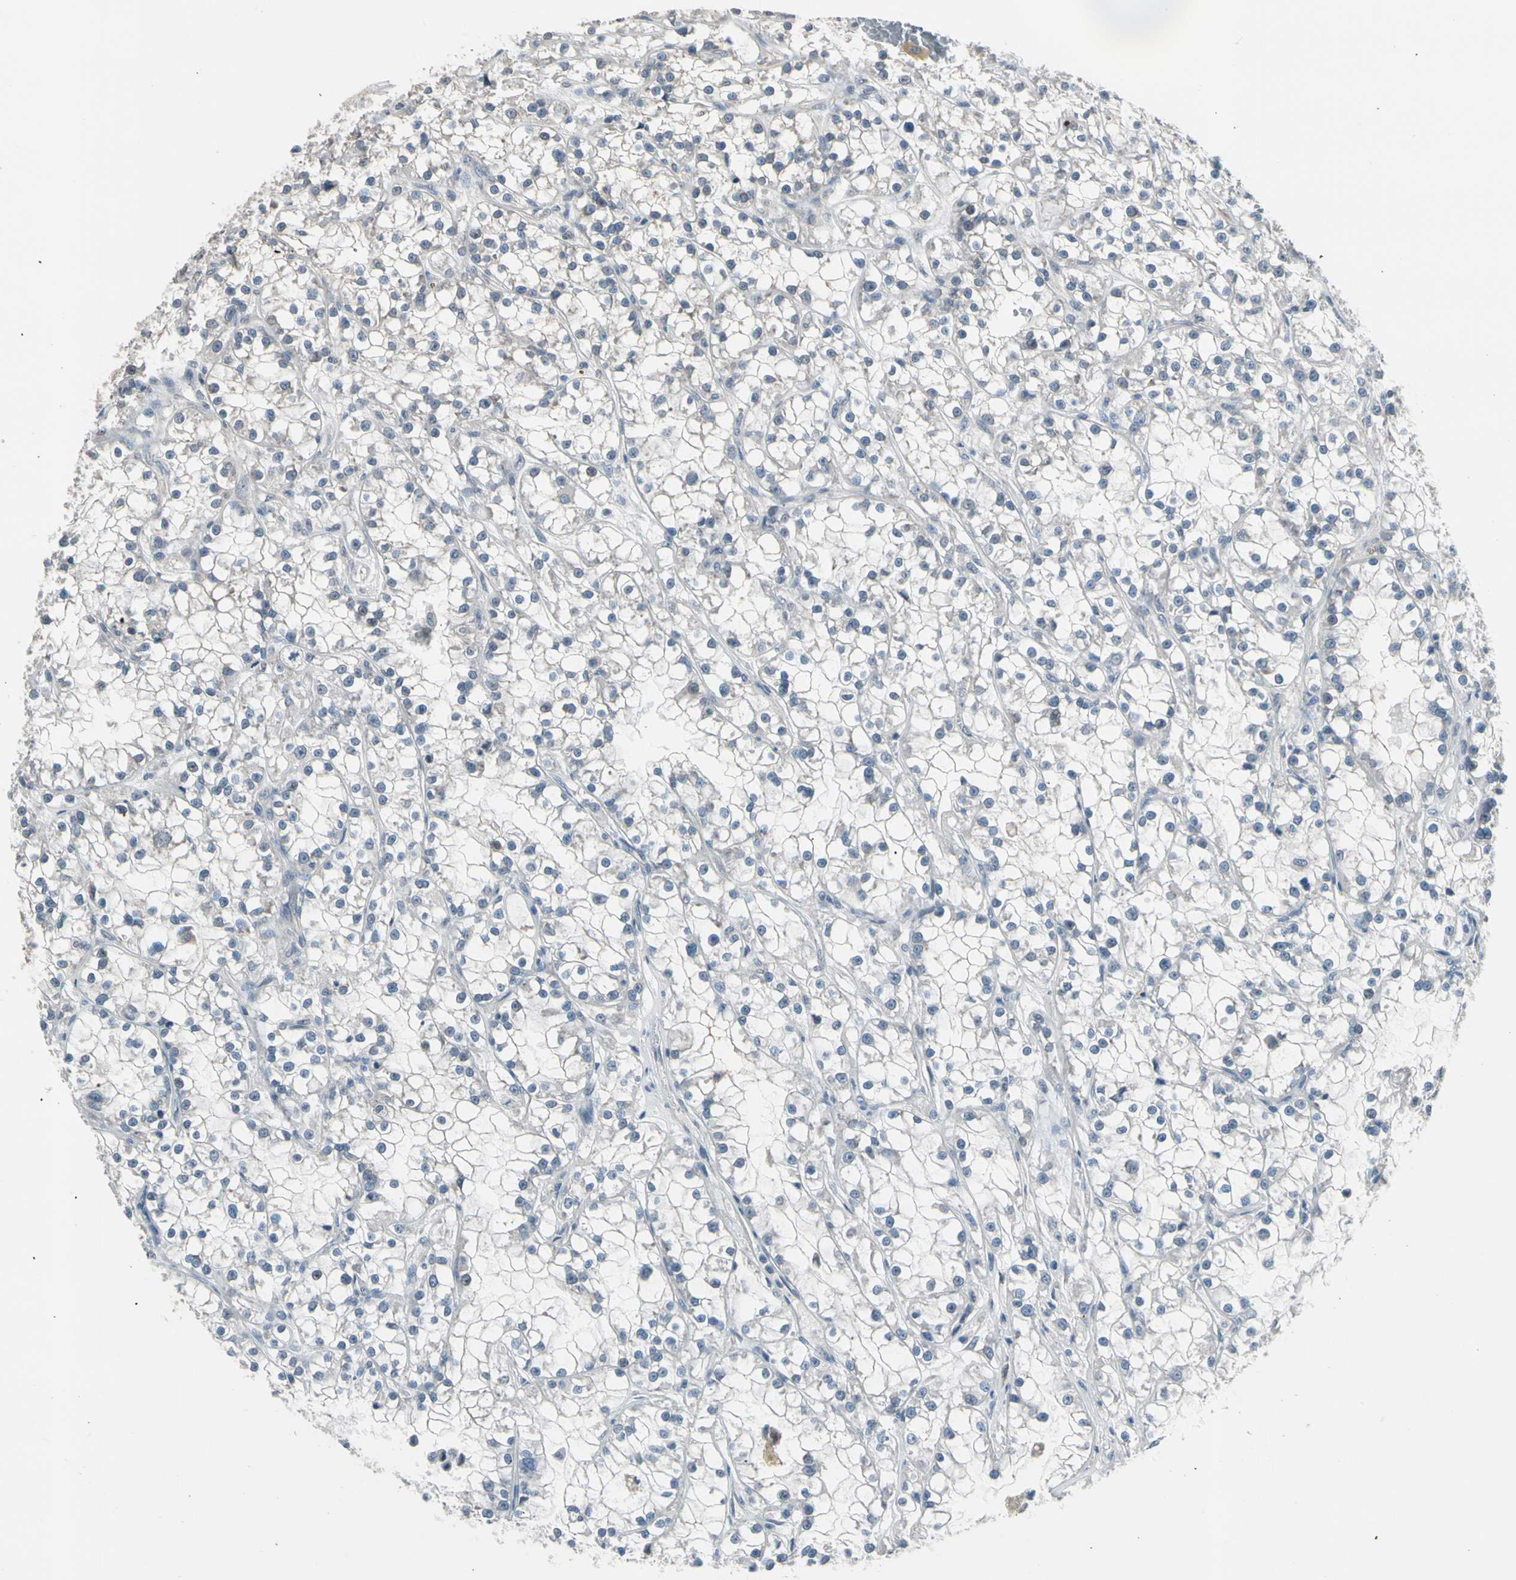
{"staining": {"intensity": "negative", "quantity": "none", "location": "none"}, "tissue": "renal cancer", "cell_type": "Tumor cells", "image_type": "cancer", "snomed": [{"axis": "morphology", "description": "Adenocarcinoma, NOS"}, {"axis": "topography", "description": "Kidney"}], "caption": "This is a image of immunohistochemistry (IHC) staining of renal cancer (adenocarcinoma), which shows no positivity in tumor cells. (DAB immunohistochemistry (IHC), high magnification).", "gene": "SV2A", "patient": {"sex": "female", "age": 52}}